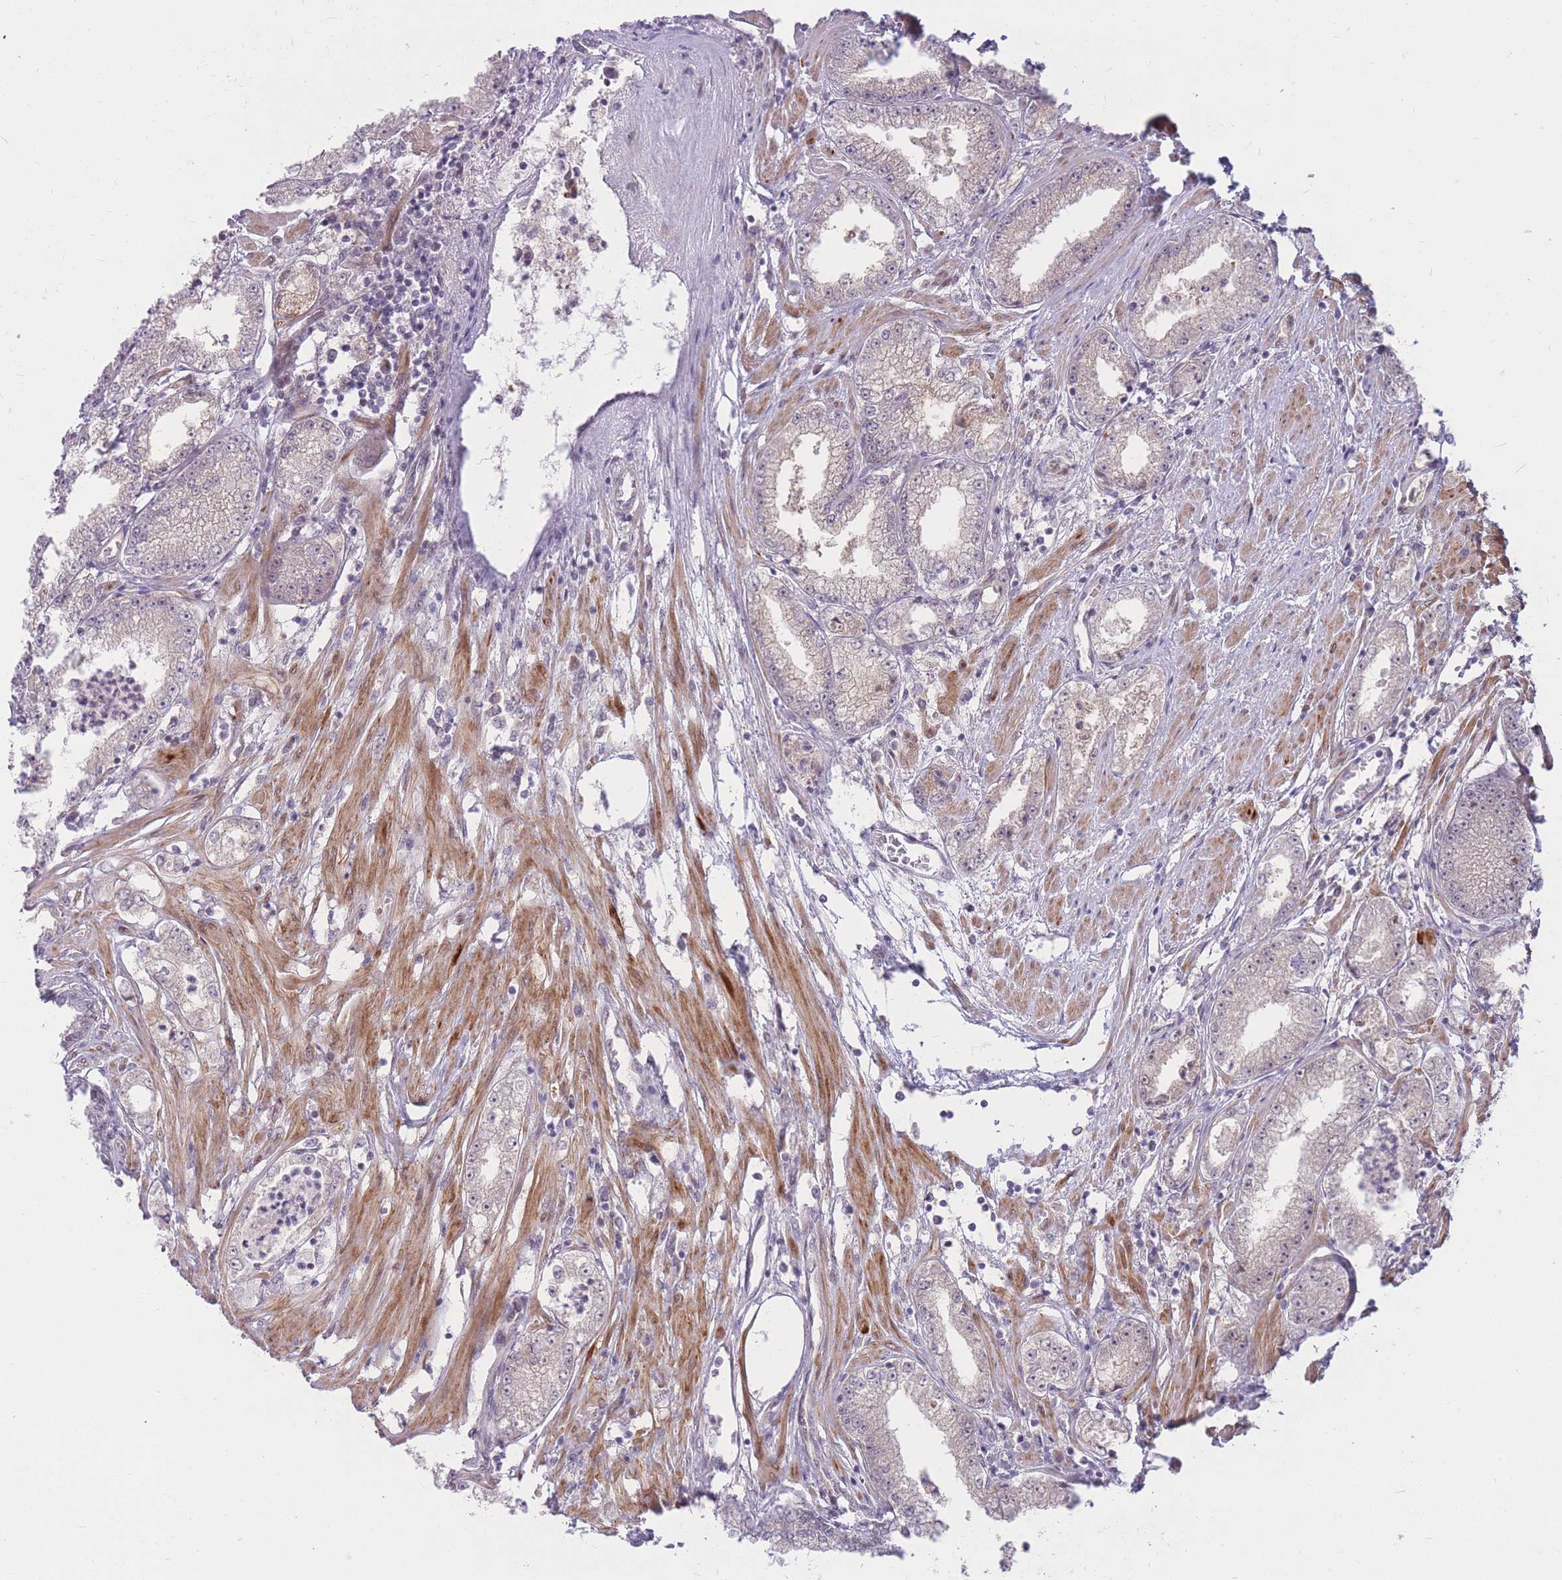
{"staining": {"intensity": "weak", "quantity": "<25%", "location": "cytoplasmic/membranous"}, "tissue": "prostate cancer", "cell_type": "Tumor cells", "image_type": "cancer", "snomed": [{"axis": "morphology", "description": "Adenocarcinoma, High grade"}, {"axis": "topography", "description": "Prostate"}], "caption": "The image exhibits no staining of tumor cells in high-grade adenocarcinoma (prostate). (DAB IHC with hematoxylin counter stain).", "gene": "ERCC2", "patient": {"sex": "male", "age": 69}}